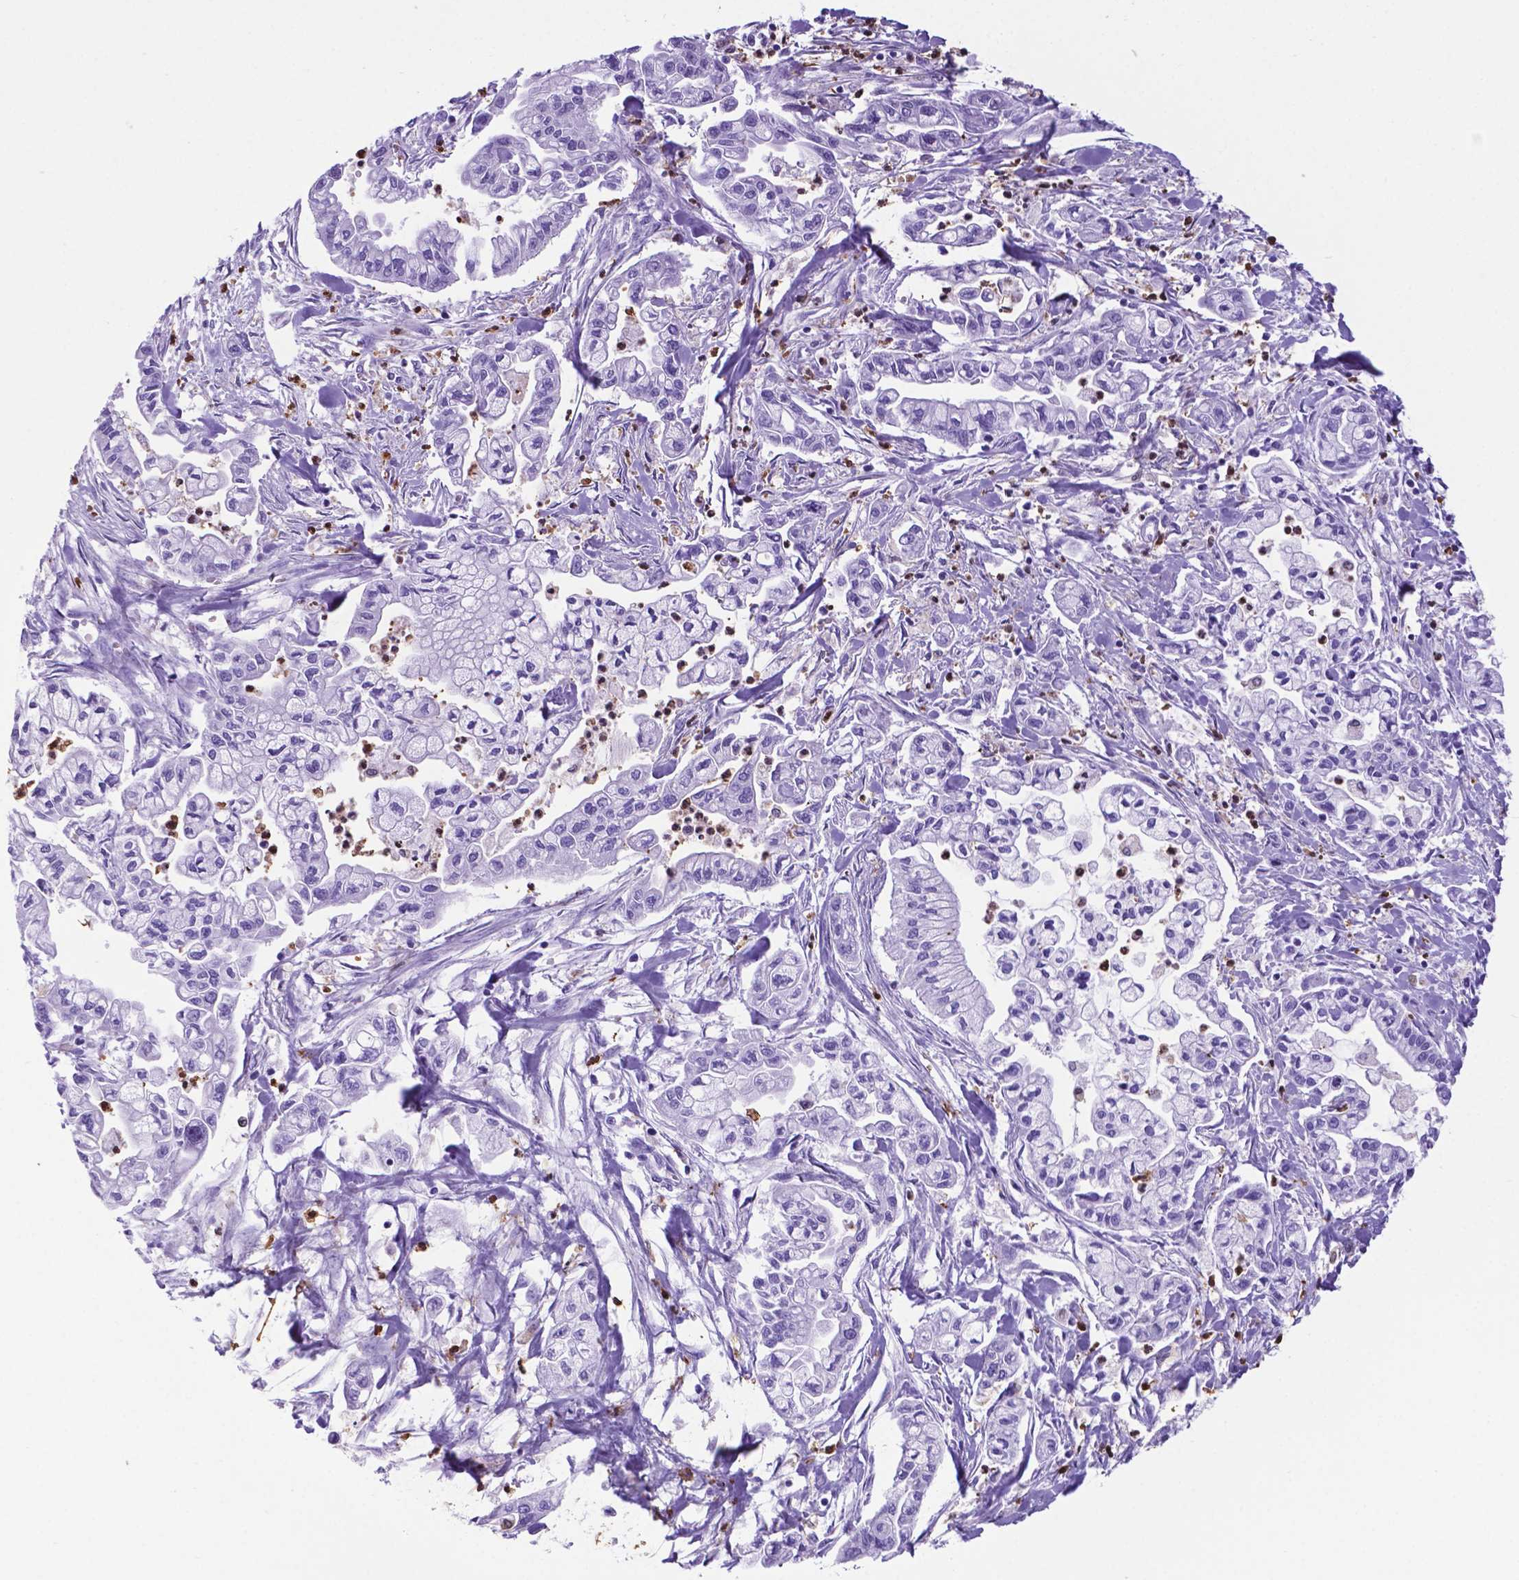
{"staining": {"intensity": "negative", "quantity": "none", "location": "none"}, "tissue": "pancreatic cancer", "cell_type": "Tumor cells", "image_type": "cancer", "snomed": [{"axis": "morphology", "description": "Adenocarcinoma, NOS"}, {"axis": "topography", "description": "Pancreas"}], "caption": "IHC micrograph of pancreatic cancer stained for a protein (brown), which exhibits no staining in tumor cells.", "gene": "LZTR1", "patient": {"sex": "male", "age": 54}}